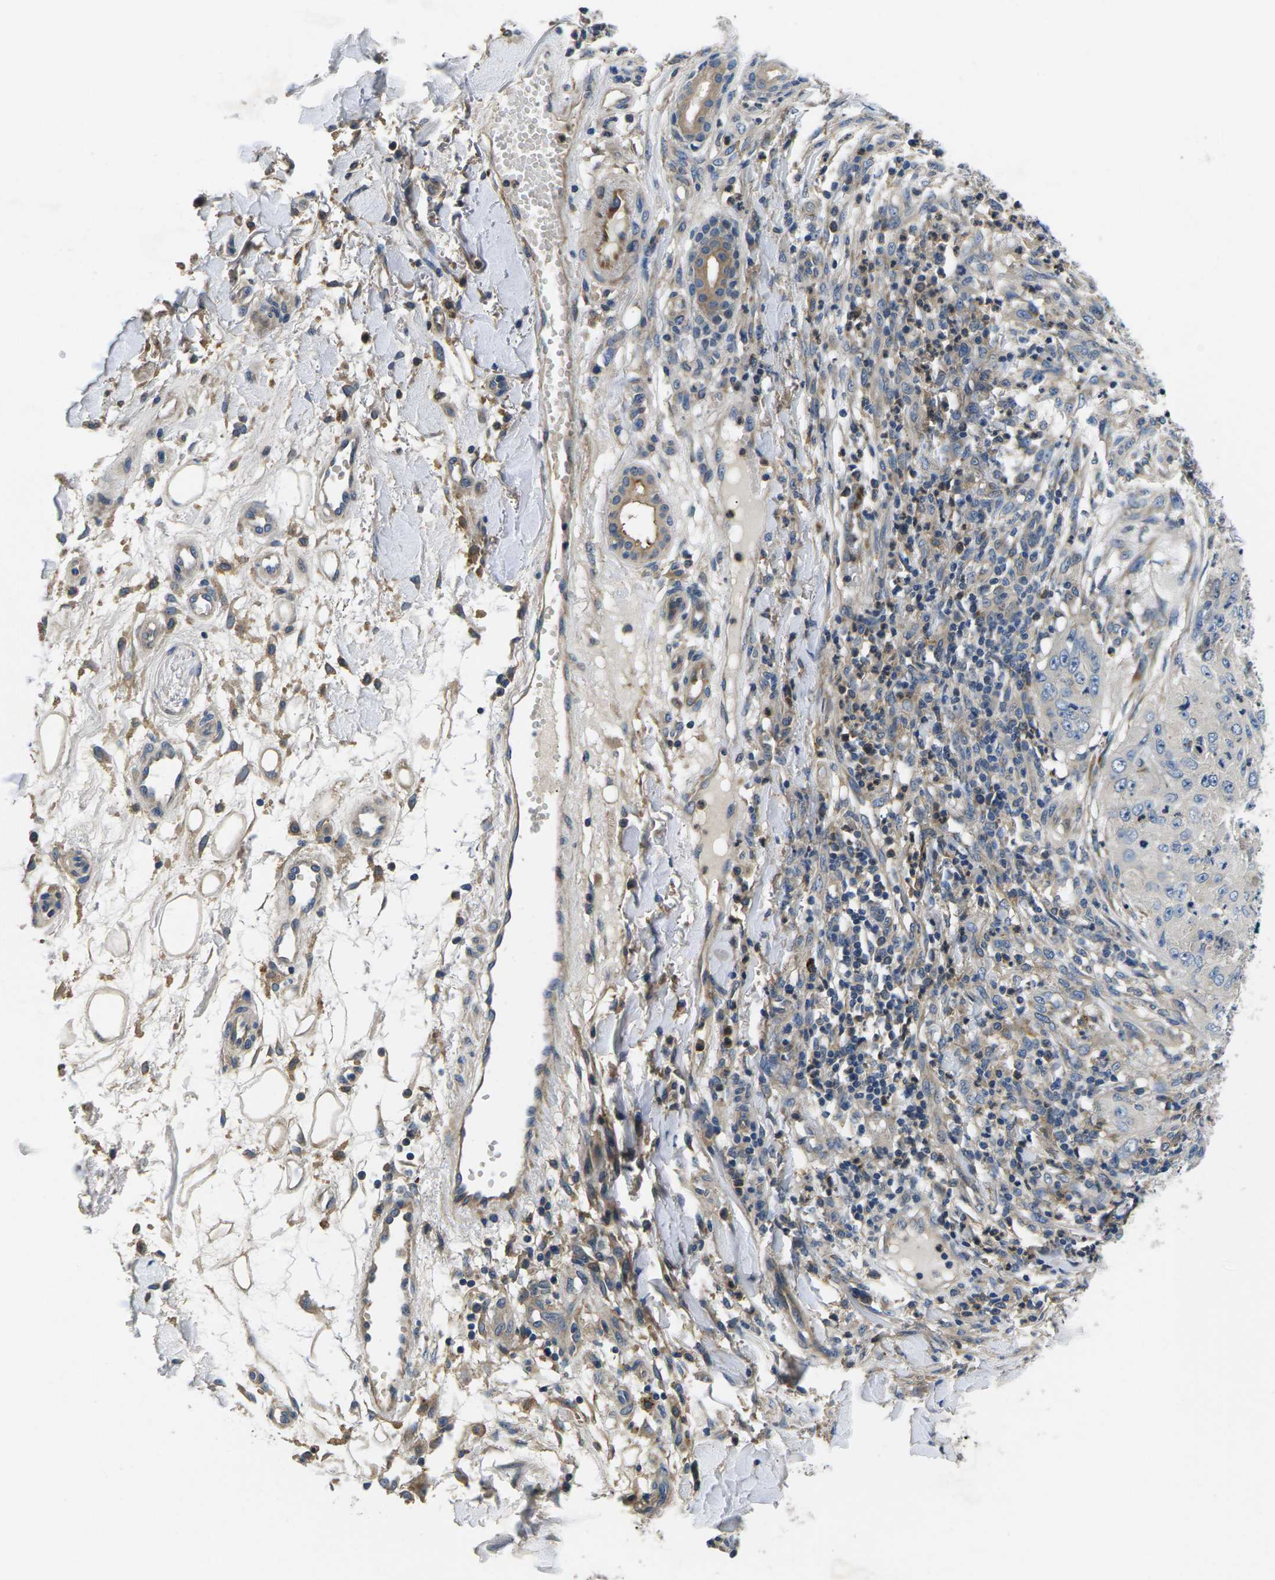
{"staining": {"intensity": "negative", "quantity": "none", "location": "none"}, "tissue": "skin cancer", "cell_type": "Tumor cells", "image_type": "cancer", "snomed": [{"axis": "morphology", "description": "Squamous cell carcinoma, NOS"}, {"axis": "topography", "description": "Skin"}], "caption": "Tumor cells show no significant staining in skin squamous cell carcinoma.", "gene": "PLCE1", "patient": {"sex": "female", "age": 80}}